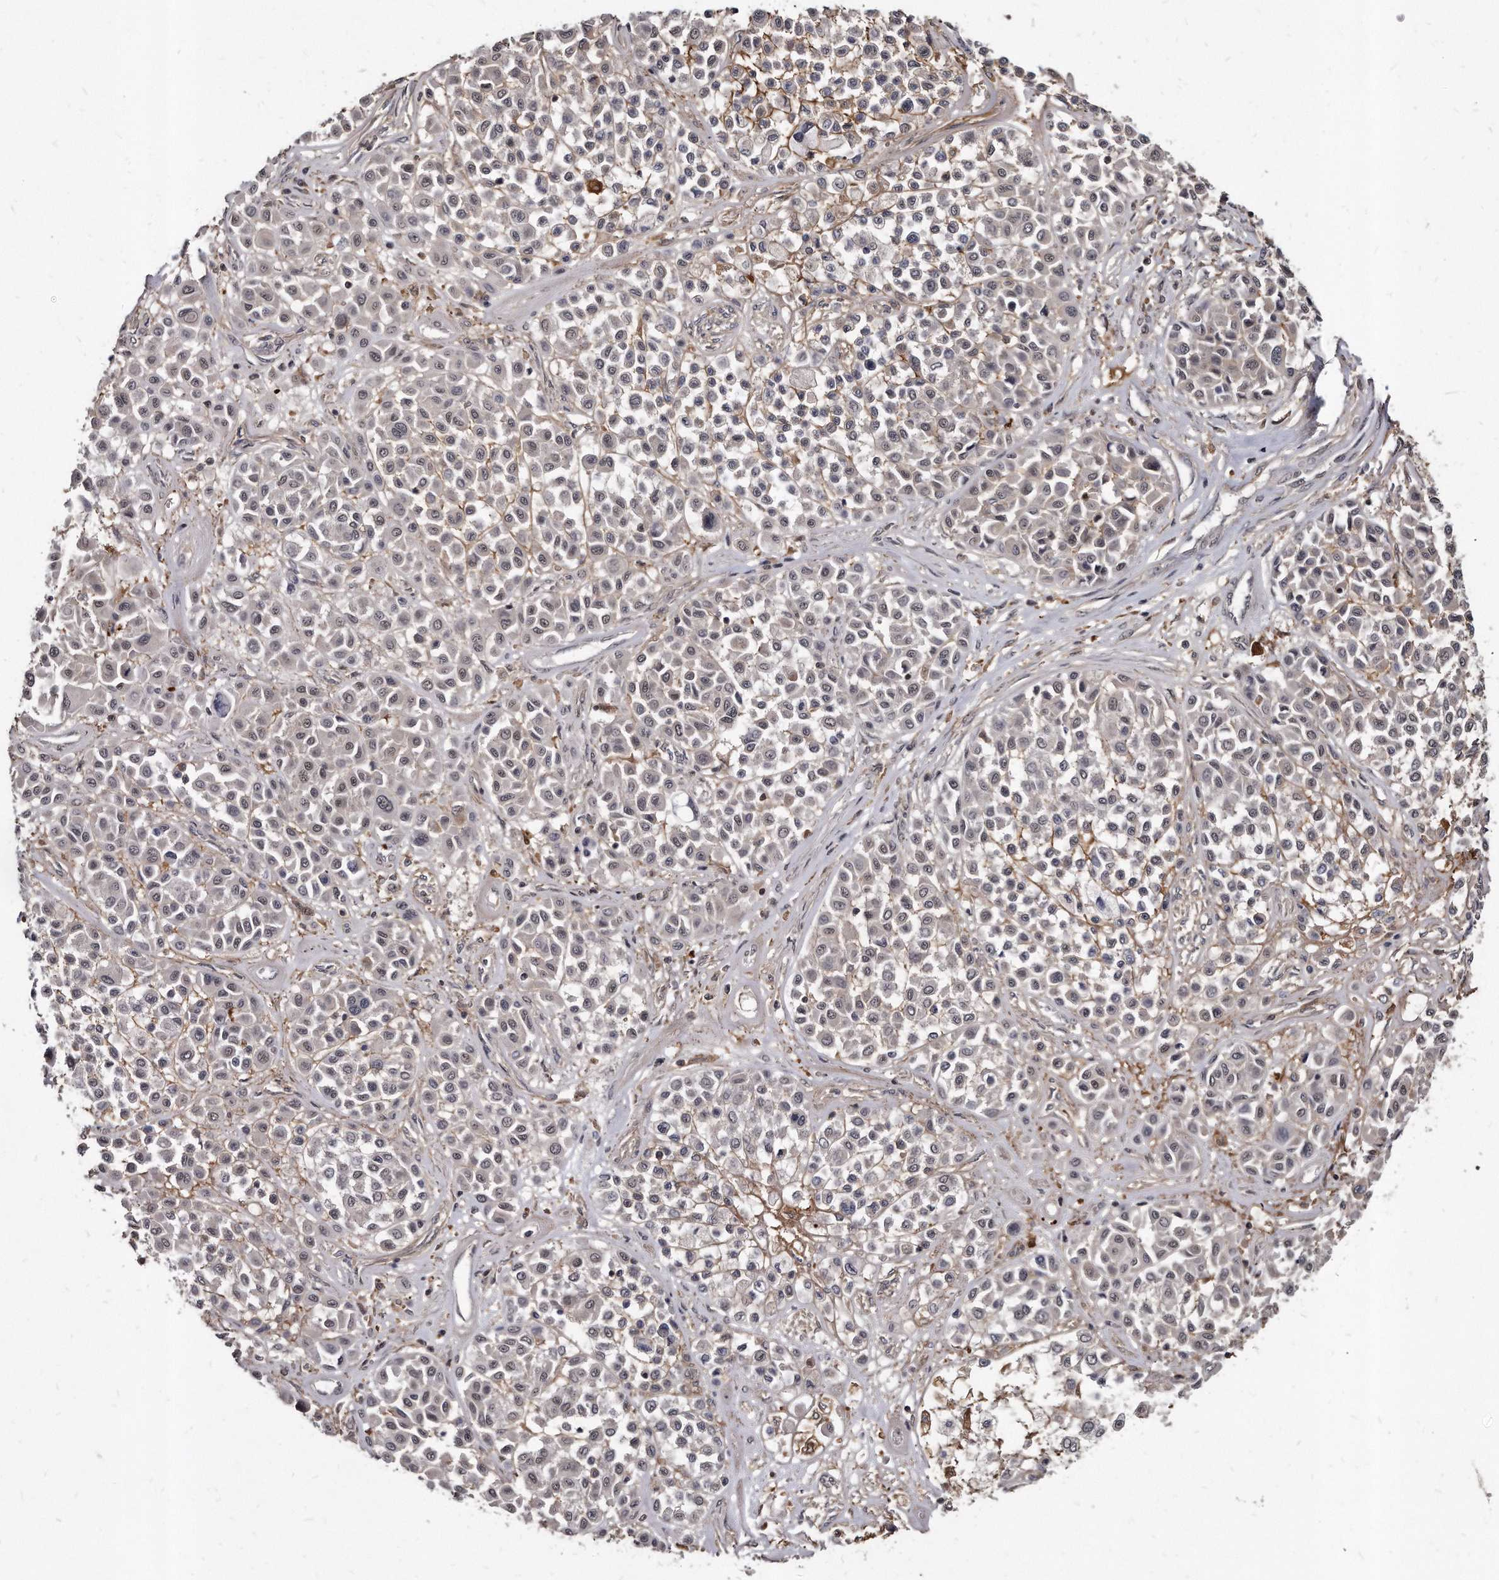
{"staining": {"intensity": "negative", "quantity": "none", "location": "none"}, "tissue": "melanoma", "cell_type": "Tumor cells", "image_type": "cancer", "snomed": [{"axis": "morphology", "description": "Malignant melanoma, Metastatic site"}, {"axis": "topography", "description": "Soft tissue"}], "caption": "Tumor cells are negative for protein expression in human melanoma.", "gene": "KLHDC3", "patient": {"sex": "male", "age": 41}}